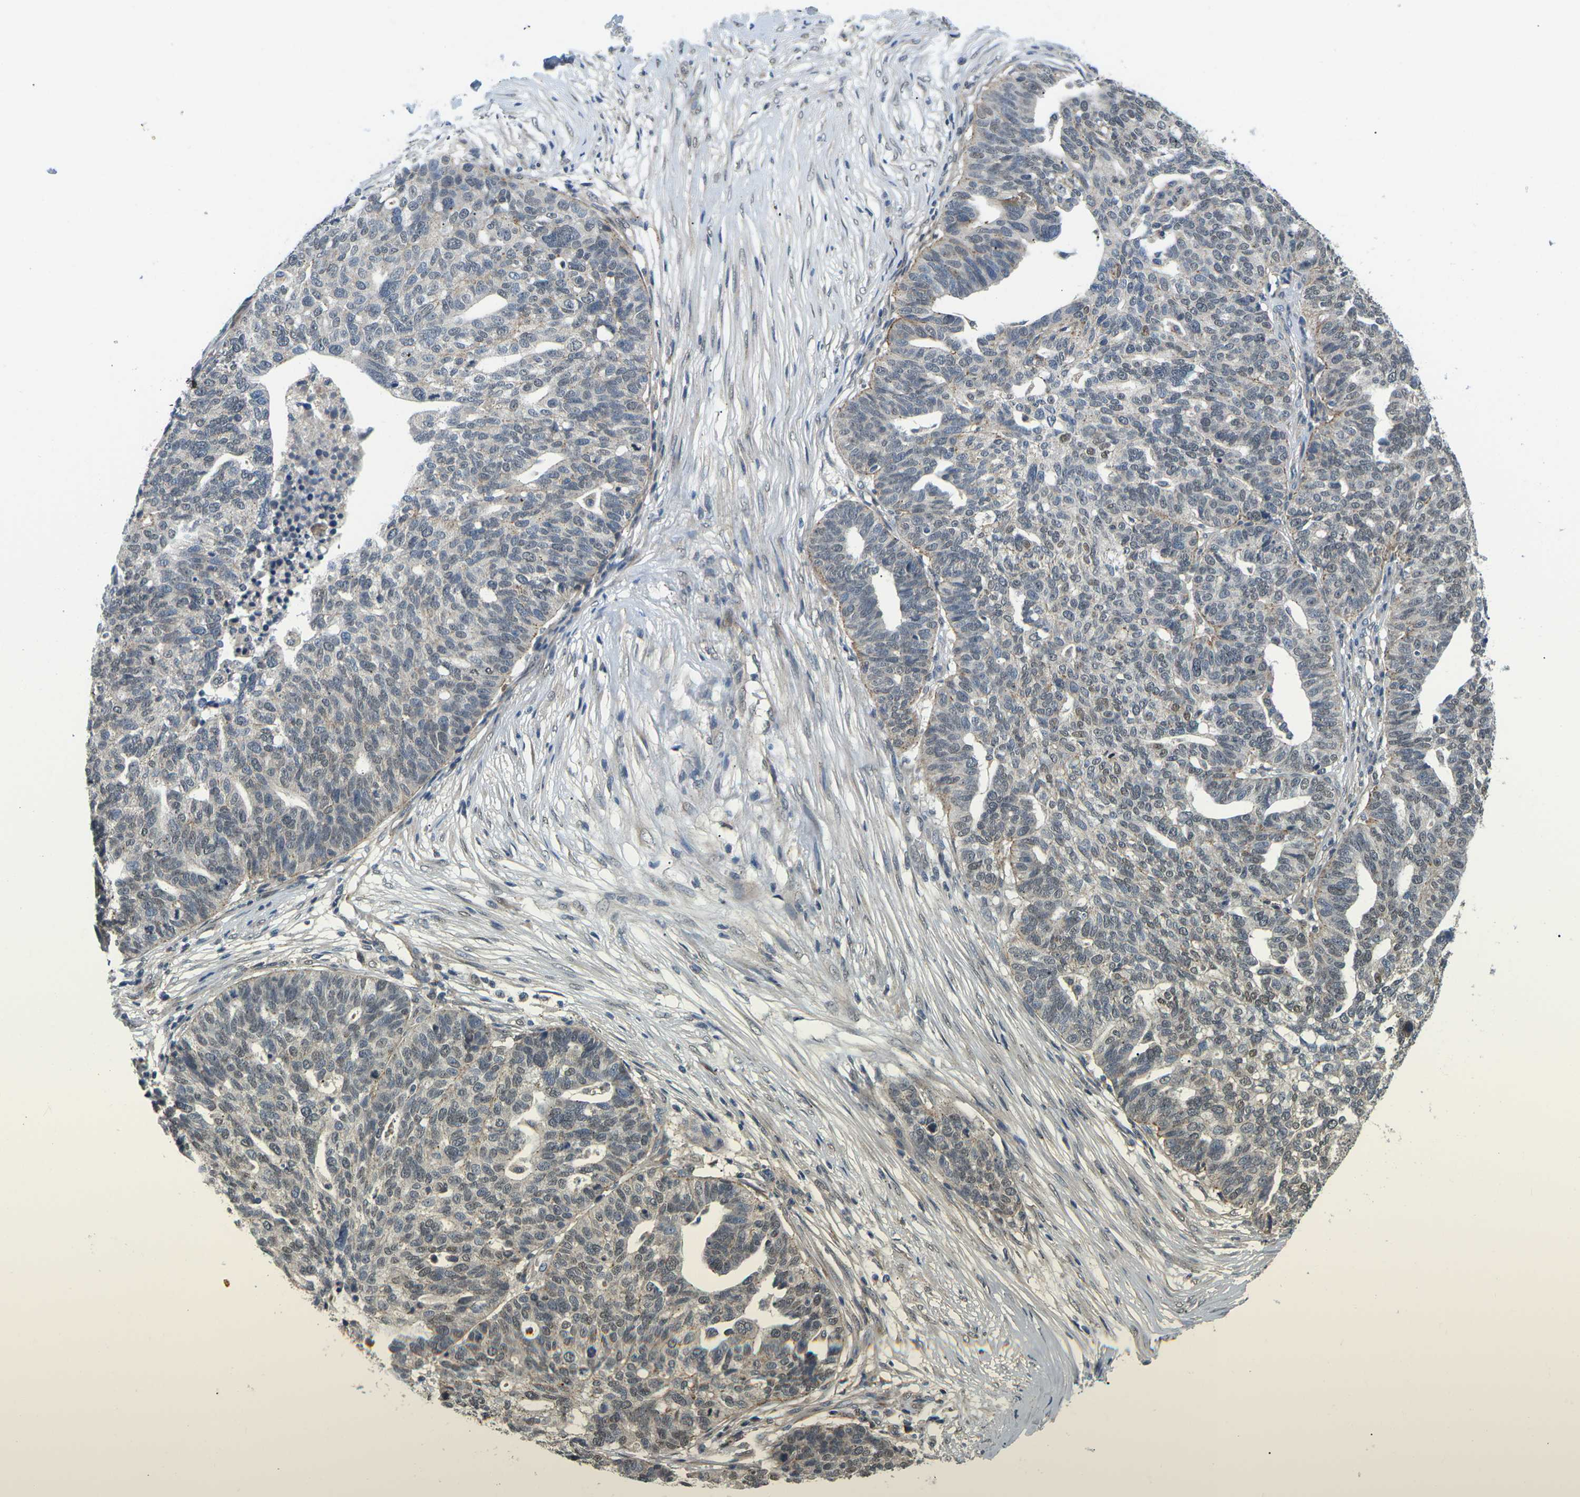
{"staining": {"intensity": "weak", "quantity": "25%-75%", "location": "nuclear"}, "tissue": "ovarian cancer", "cell_type": "Tumor cells", "image_type": "cancer", "snomed": [{"axis": "morphology", "description": "Cystadenocarcinoma, serous, NOS"}, {"axis": "topography", "description": "Ovary"}], "caption": "Protein positivity by IHC reveals weak nuclear positivity in about 25%-75% of tumor cells in ovarian cancer.", "gene": "ERBB4", "patient": {"sex": "female", "age": 59}}